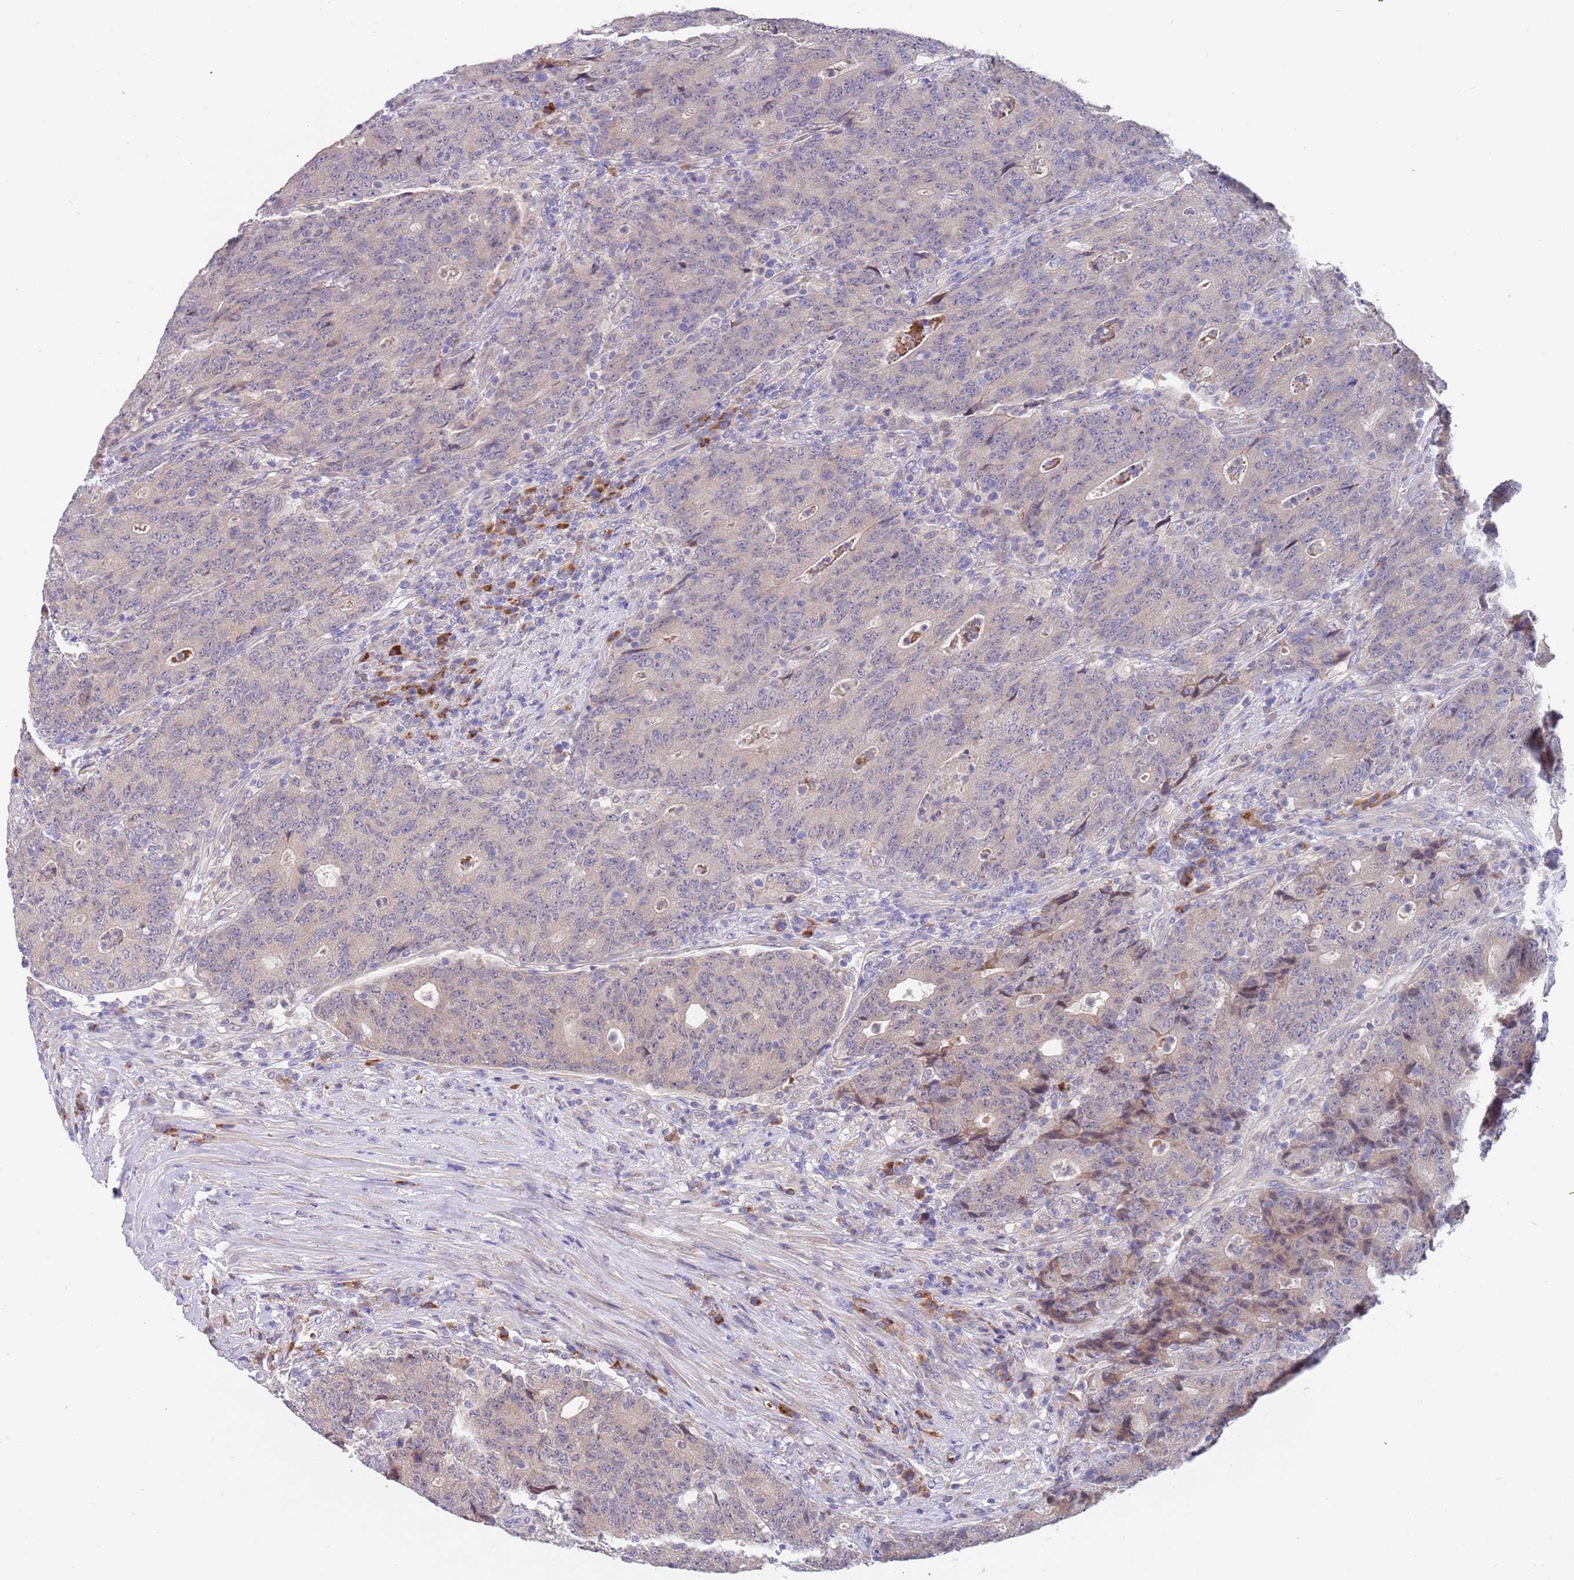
{"staining": {"intensity": "negative", "quantity": "none", "location": "none"}, "tissue": "colorectal cancer", "cell_type": "Tumor cells", "image_type": "cancer", "snomed": [{"axis": "morphology", "description": "Adenocarcinoma, NOS"}, {"axis": "topography", "description": "Colon"}], "caption": "The IHC photomicrograph has no significant positivity in tumor cells of adenocarcinoma (colorectal) tissue.", "gene": "ZNF746", "patient": {"sex": "female", "age": 75}}